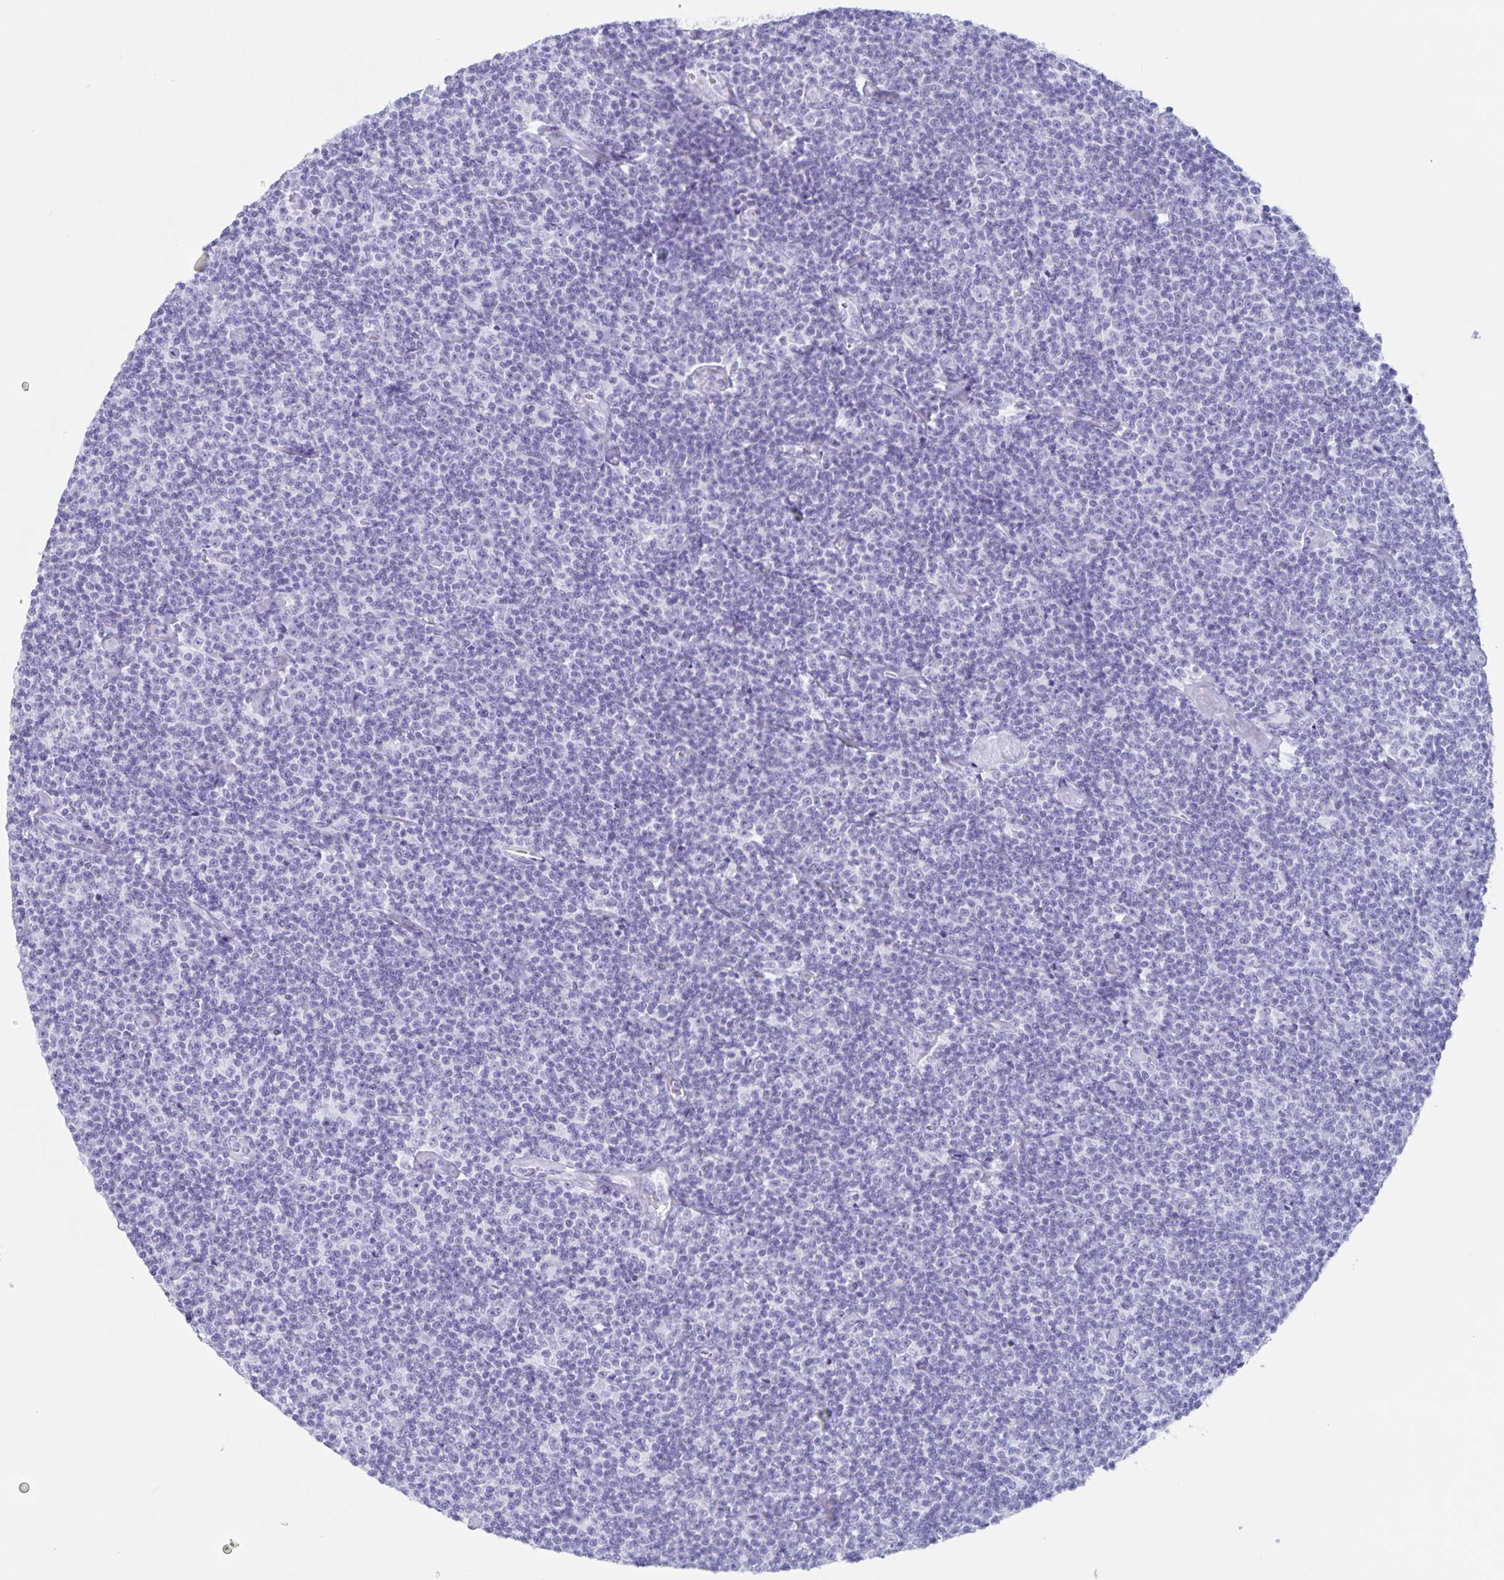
{"staining": {"intensity": "negative", "quantity": "none", "location": "none"}, "tissue": "lymphoma", "cell_type": "Tumor cells", "image_type": "cancer", "snomed": [{"axis": "morphology", "description": "Malignant lymphoma, non-Hodgkin's type, Low grade"}, {"axis": "topography", "description": "Lymph node"}], "caption": "High magnification brightfield microscopy of lymphoma stained with DAB (3,3'-diaminobenzidine) (brown) and counterstained with hematoxylin (blue): tumor cells show no significant staining.", "gene": "C12orf56", "patient": {"sex": "male", "age": 81}}